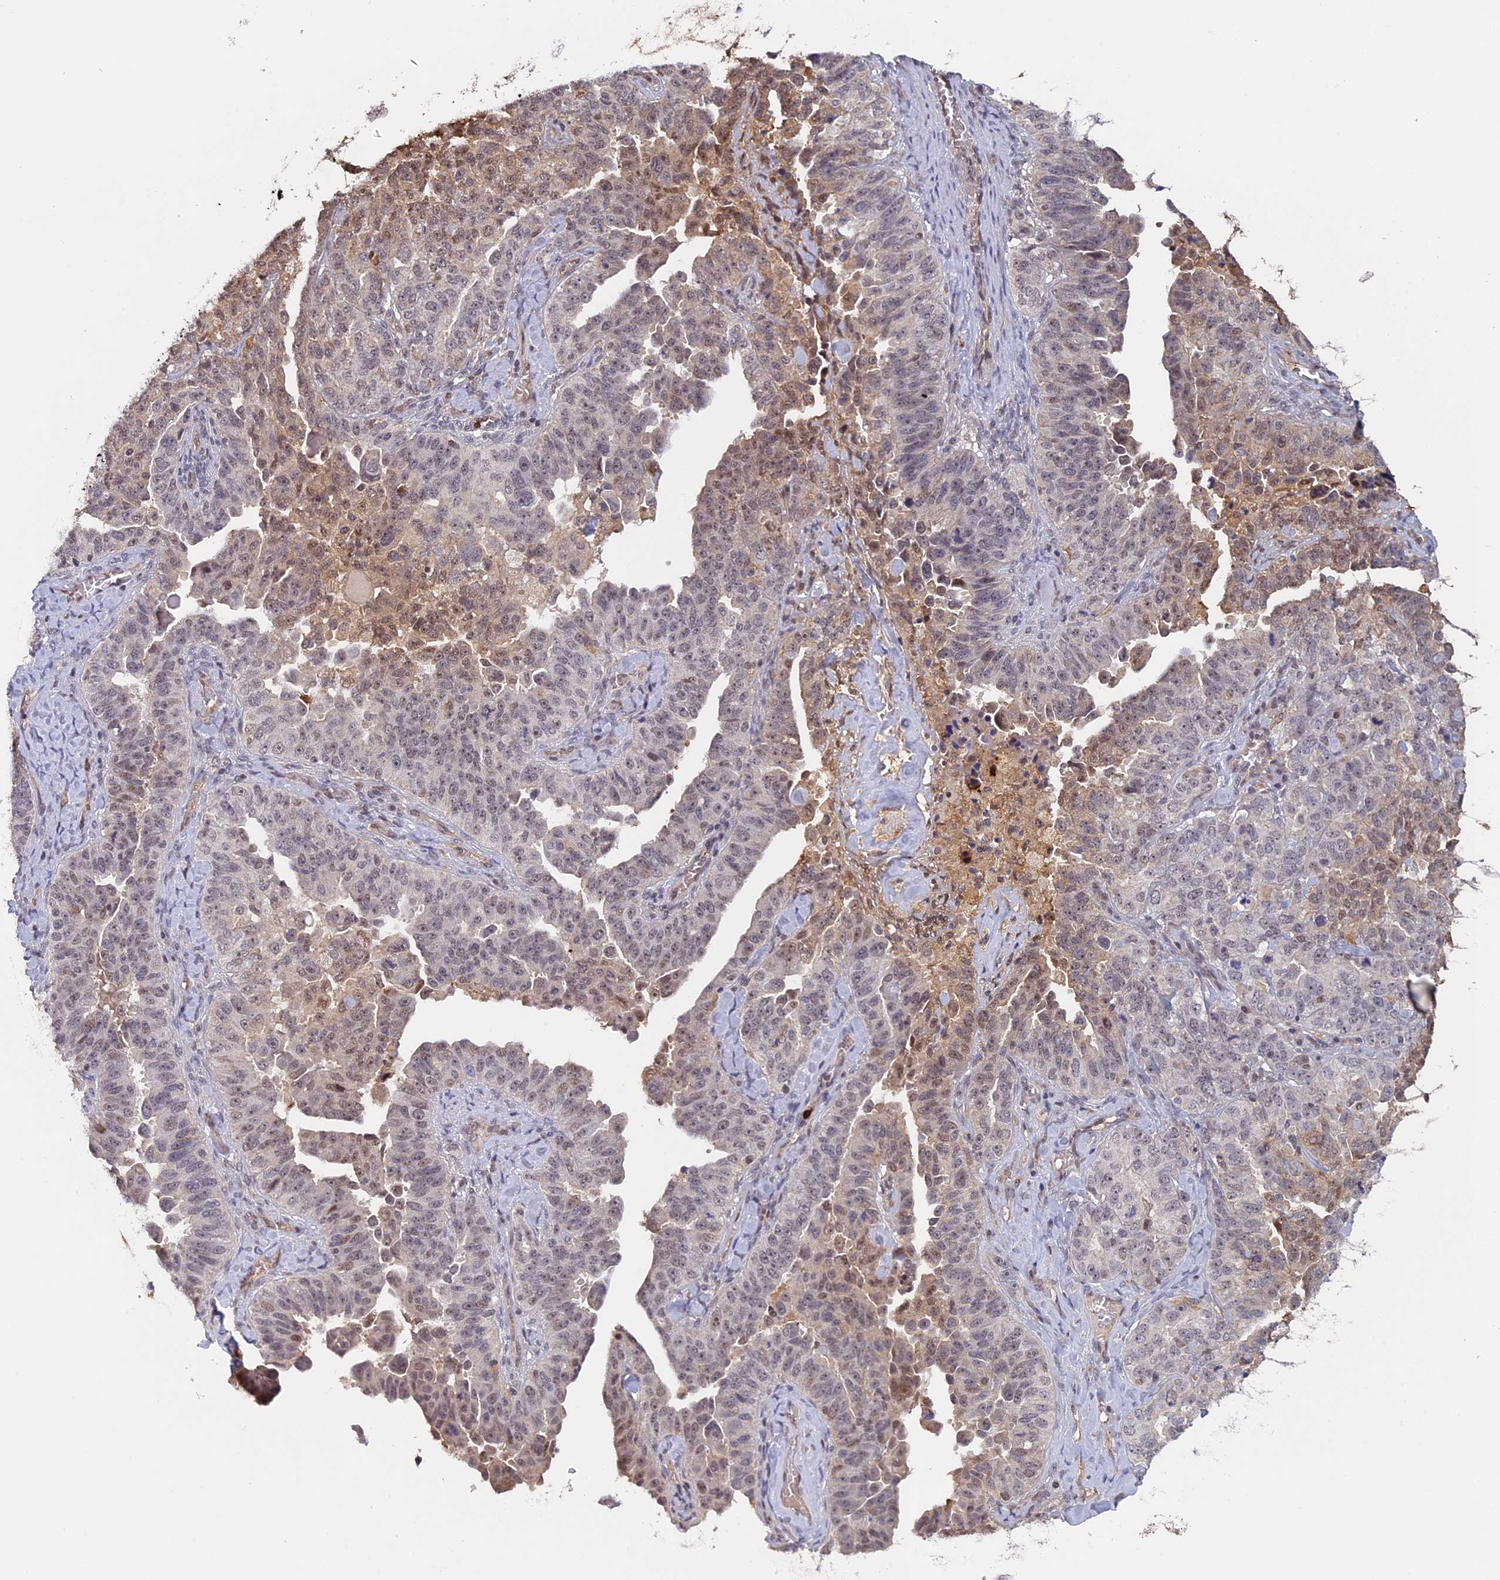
{"staining": {"intensity": "weak", "quantity": "25%-75%", "location": "nuclear"}, "tissue": "ovarian cancer", "cell_type": "Tumor cells", "image_type": "cancer", "snomed": [{"axis": "morphology", "description": "Carcinoma, endometroid"}, {"axis": "topography", "description": "Ovary"}], "caption": "Brown immunohistochemical staining in human ovarian cancer (endometroid carcinoma) displays weak nuclear staining in about 25%-75% of tumor cells. Nuclei are stained in blue.", "gene": "FAM98C", "patient": {"sex": "female", "age": 62}}